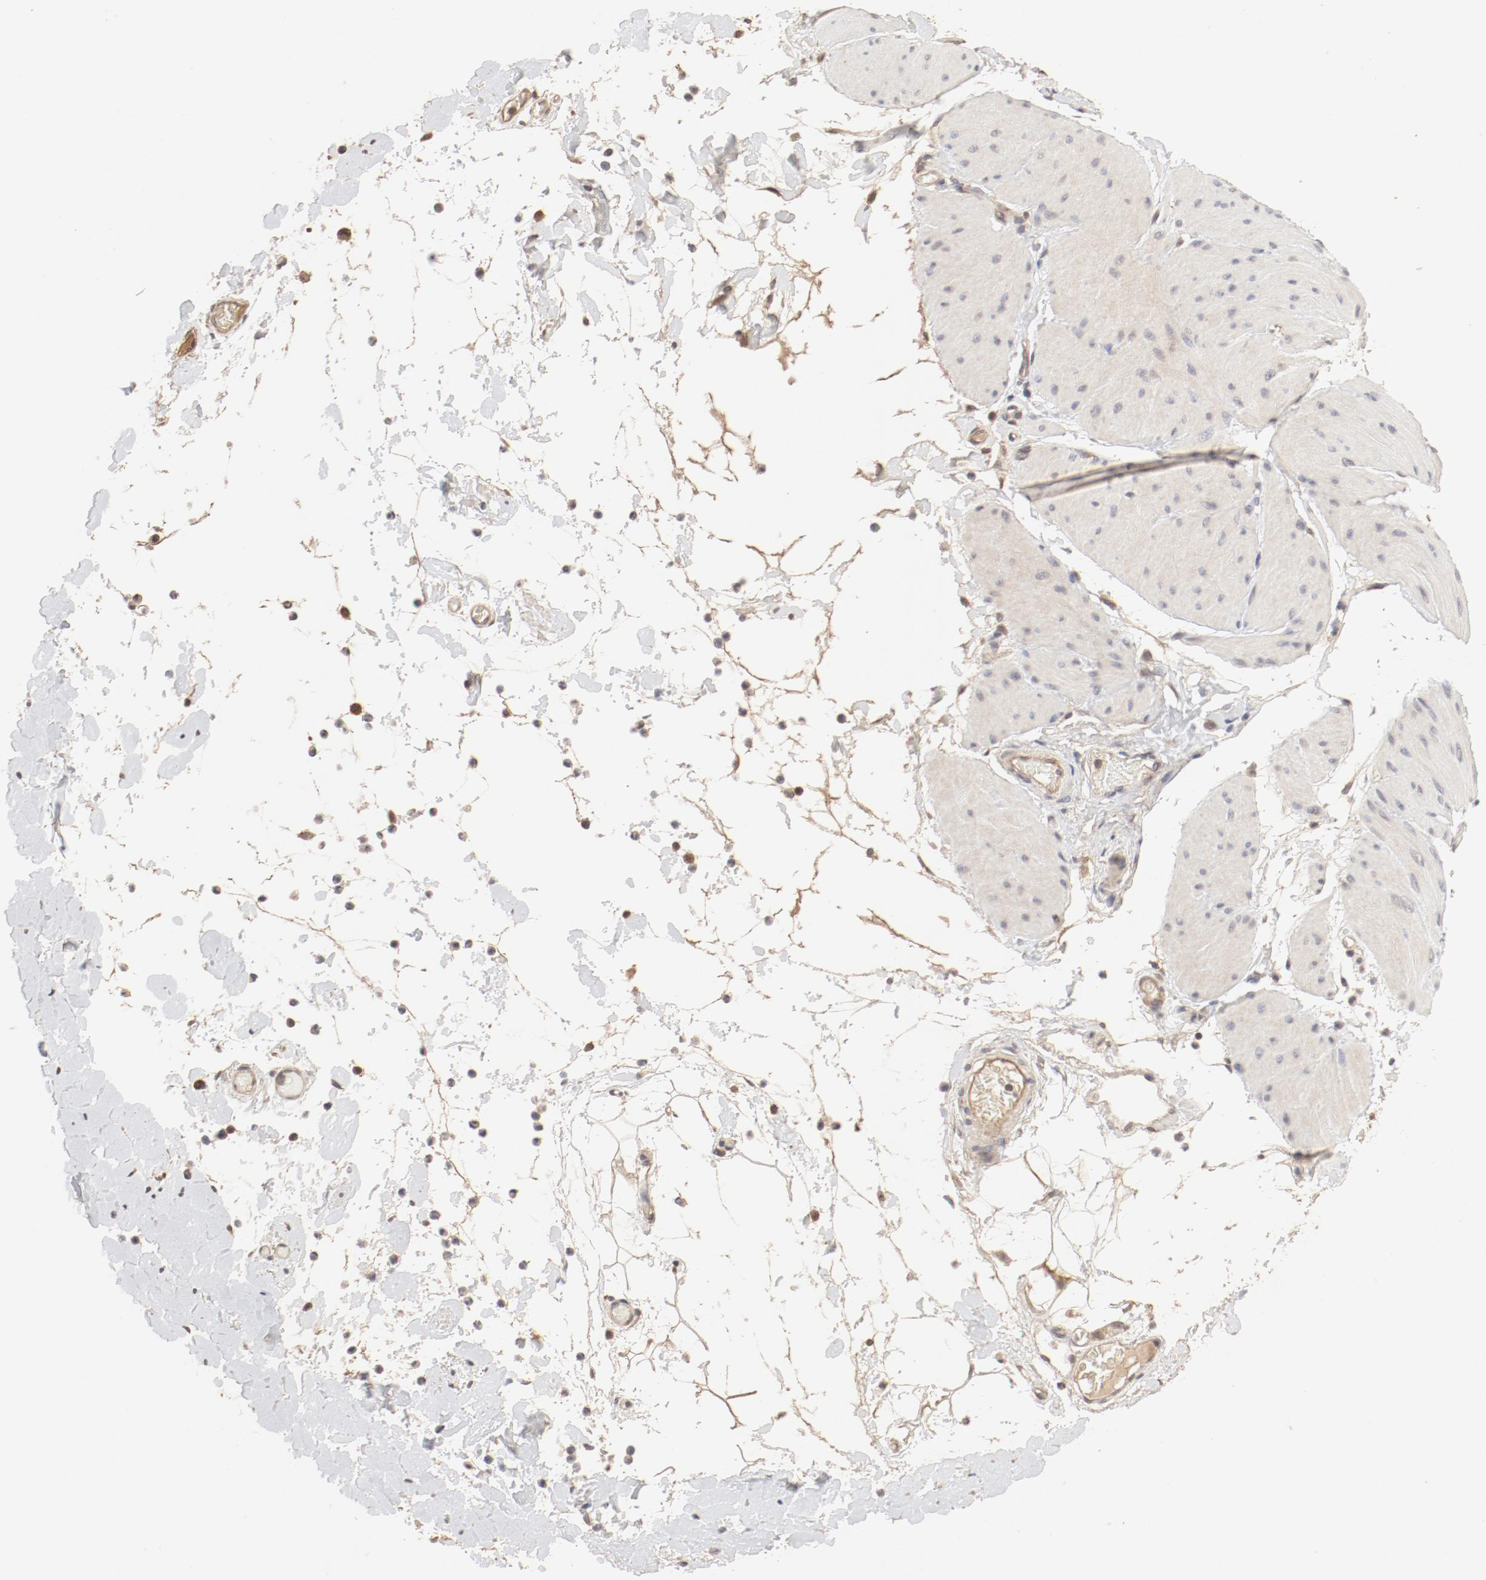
{"staining": {"intensity": "weak", "quantity": ">75%", "location": "cytoplasmic/membranous"}, "tissue": "smooth muscle", "cell_type": "Smooth muscle cells", "image_type": "normal", "snomed": [{"axis": "morphology", "description": "Normal tissue, NOS"}, {"axis": "topography", "description": "Smooth muscle"}, {"axis": "topography", "description": "Colon"}], "caption": "Immunohistochemical staining of benign human smooth muscle shows >75% levels of weak cytoplasmic/membranous protein staining in approximately >75% of smooth muscle cells. The staining was performed using DAB to visualize the protein expression in brown, while the nuclei were stained in blue with hematoxylin (Magnification: 20x).", "gene": "IL3RA", "patient": {"sex": "male", "age": 67}}